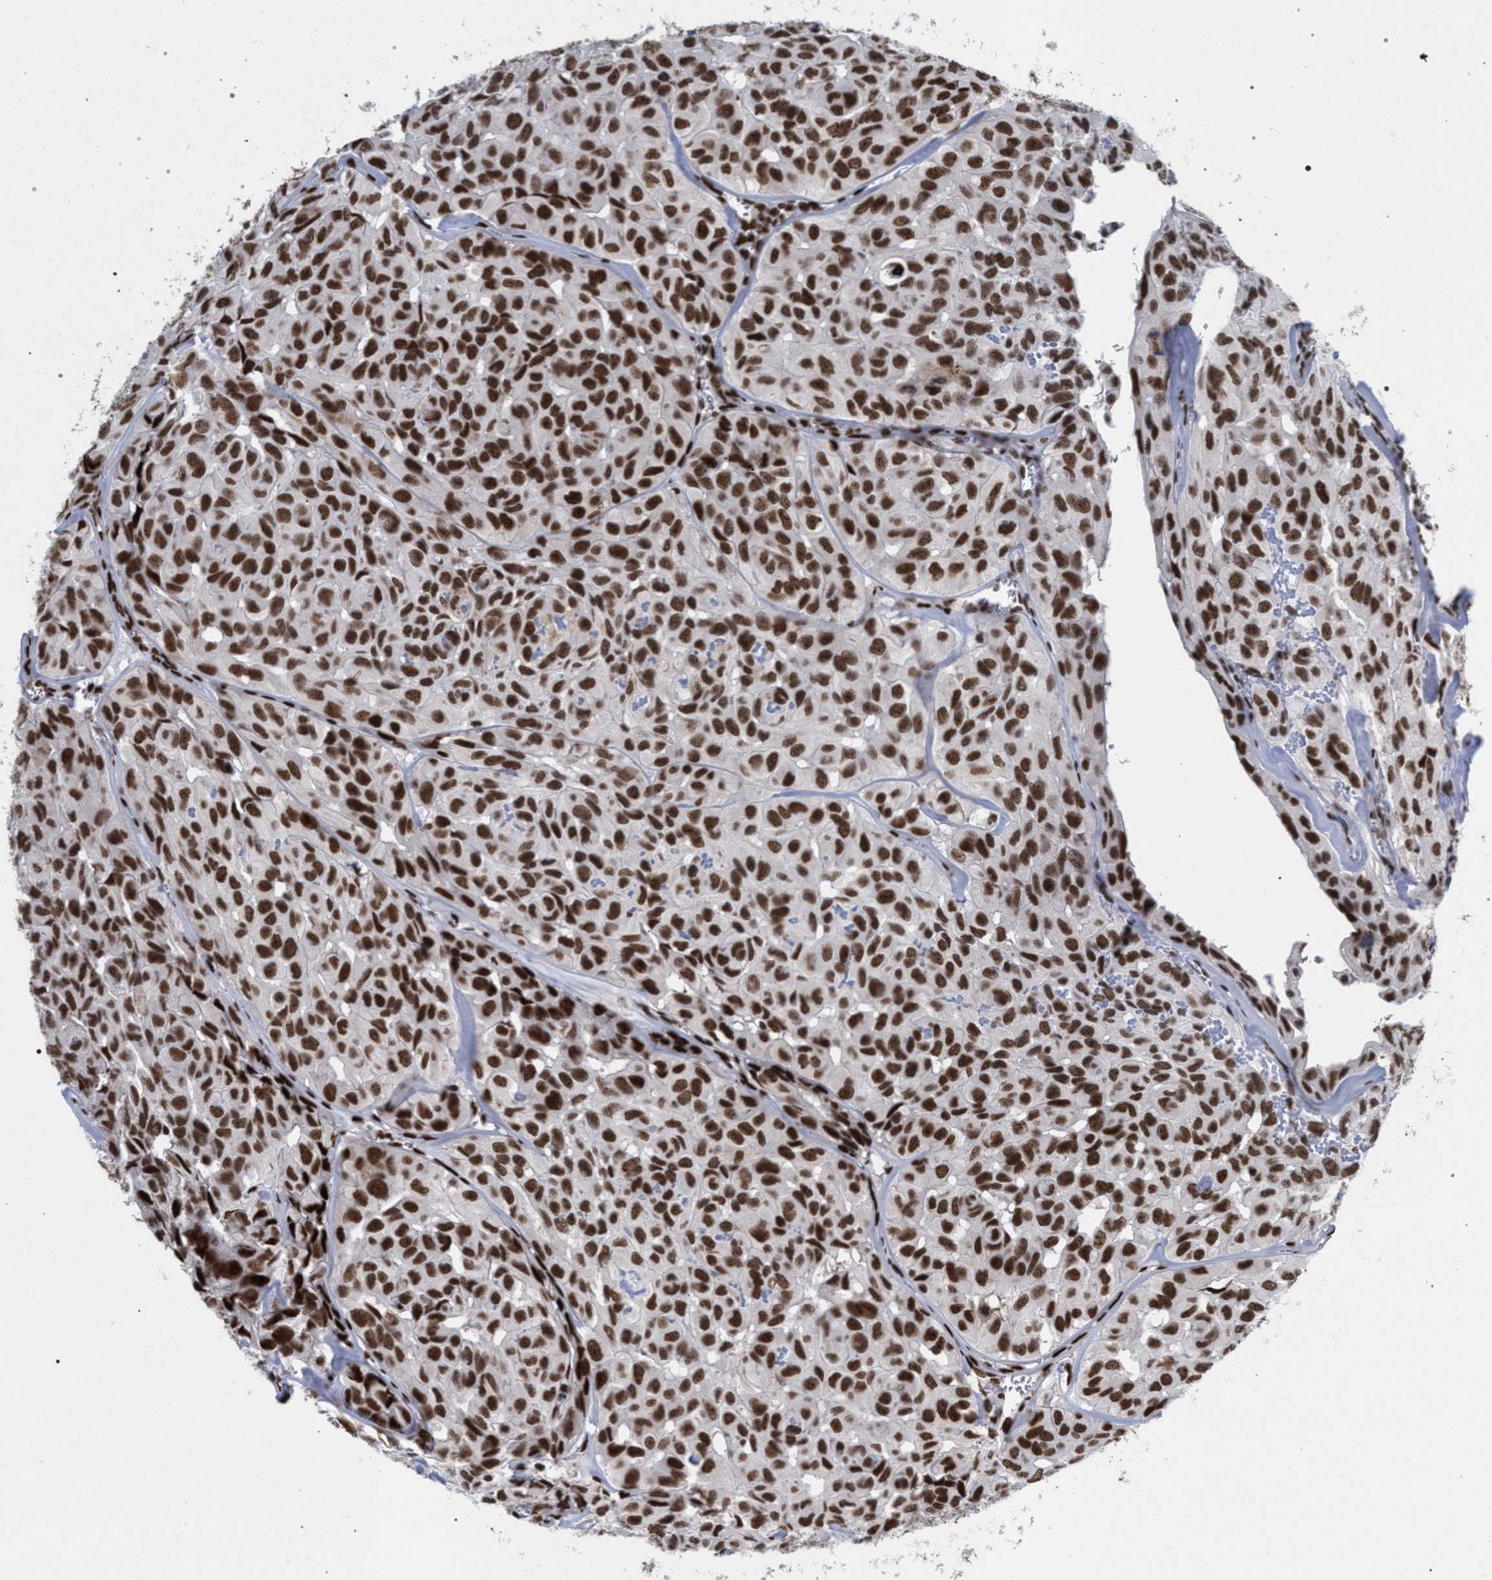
{"staining": {"intensity": "strong", "quantity": ">75%", "location": "nuclear"}, "tissue": "head and neck cancer", "cell_type": "Tumor cells", "image_type": "cancer", "snomed": [{"axis": "morphology", "description": "Adenocarcinoma, NOS"}, {"axis": "topography", "description": "Salivary gland, NOS"}, {"axis": "topography", "description": "Head-Neck"}], "caption": "A high-resolution micrograph shows immunohistochemistry (IHC) staining of head and neck cancer (adenocarcinoma), which displays strong nuclear expression in approximately >75% of tumor cells.", "gene": "SCAF4", "patient": {"sex": "female", "age": 76}}